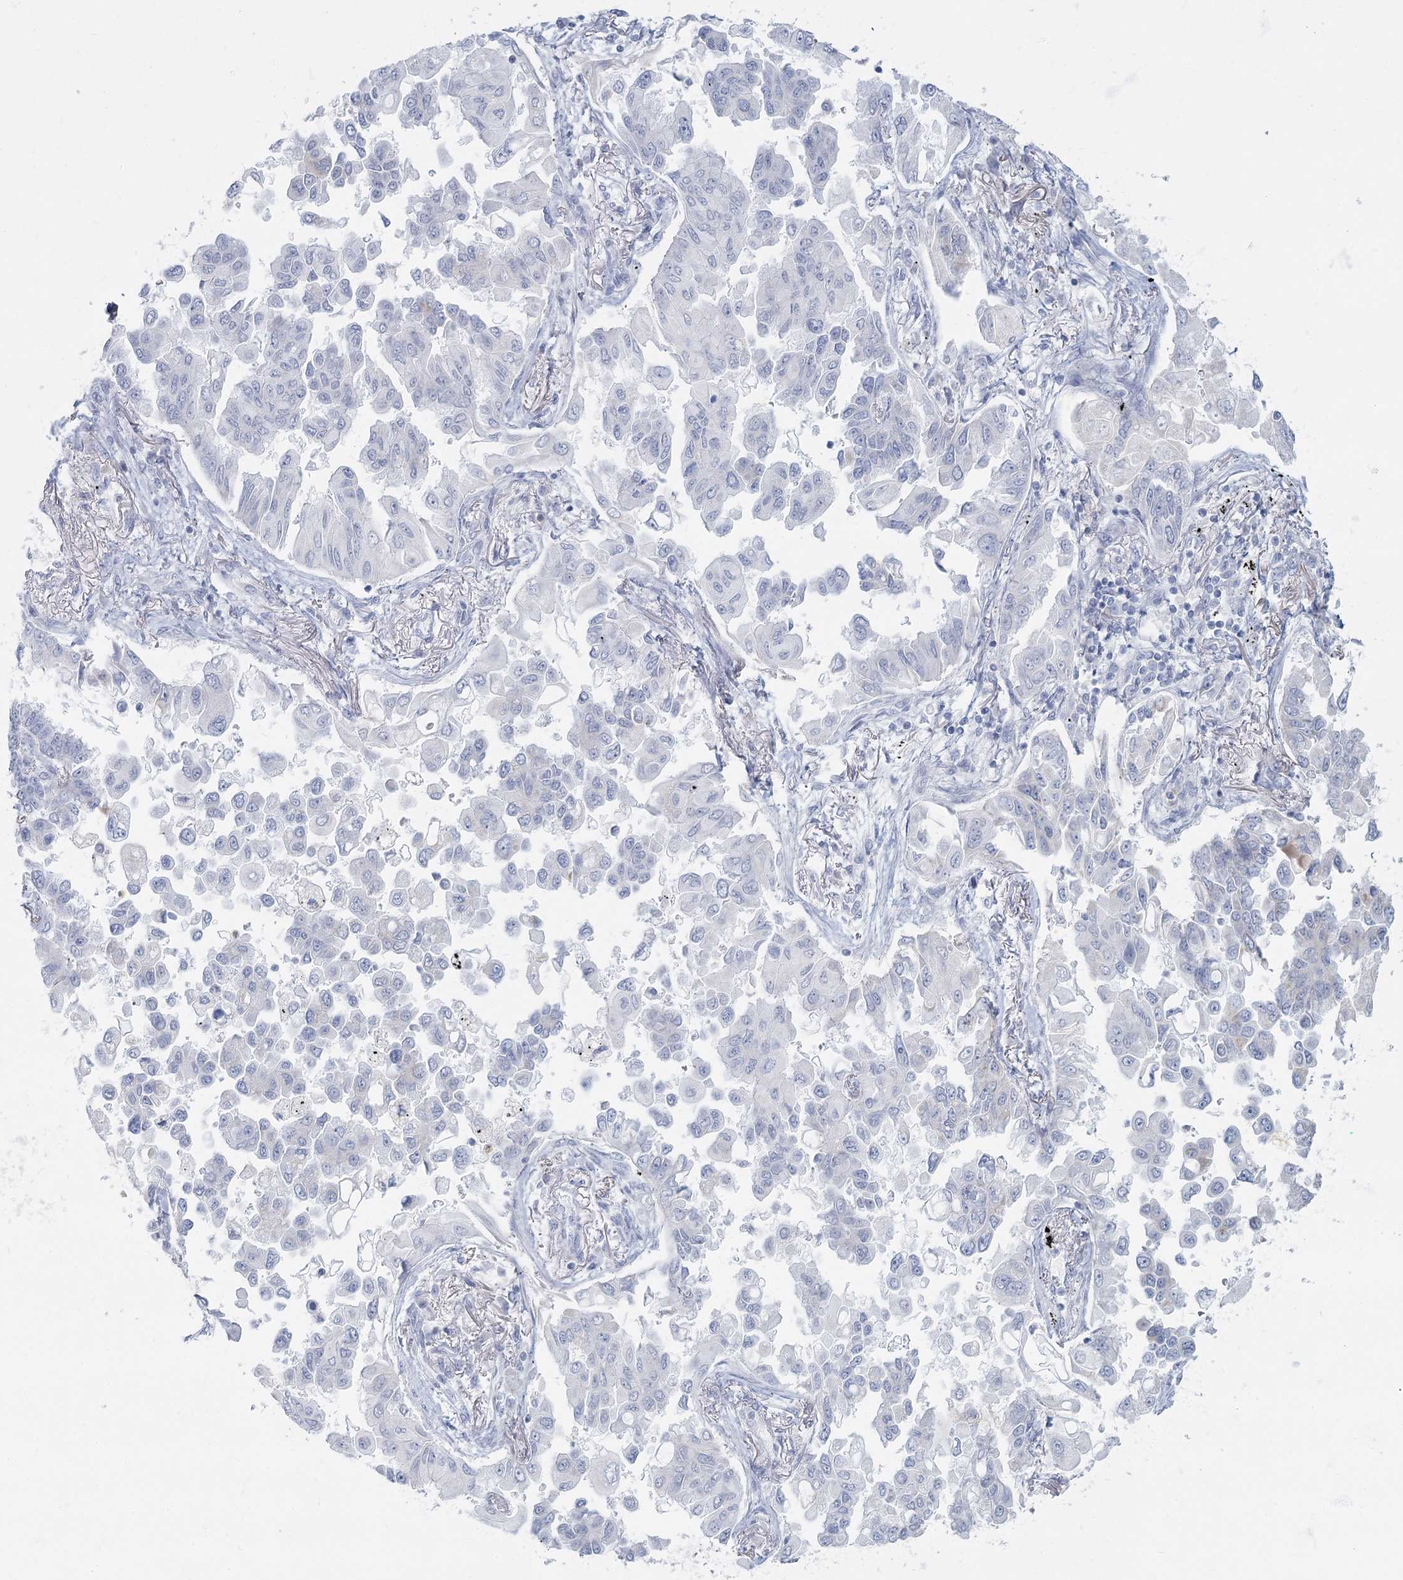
{"staining": {"intensity": "negative", "quantity": "none", "location": "none"}, "tissue": "lung cancer", "cell_type": "Tumor cells", "image_type": "cancer", "snomed": [{"axis": "morphology", "description": "Adenocarcinoma, NOS"}, {"axis": "topography", "description": "Lung"}], "caption": "Immunohistochemistry (IHC) photomicrograph of neoplastic tissue: adenocarcinoma (lung) stained with DAB (3,3'-diaminobenzidine) shows no significant protein staining in tumor cells.", "gene": "FAM110C", "patient": {"sex": "female", "age": 67}}